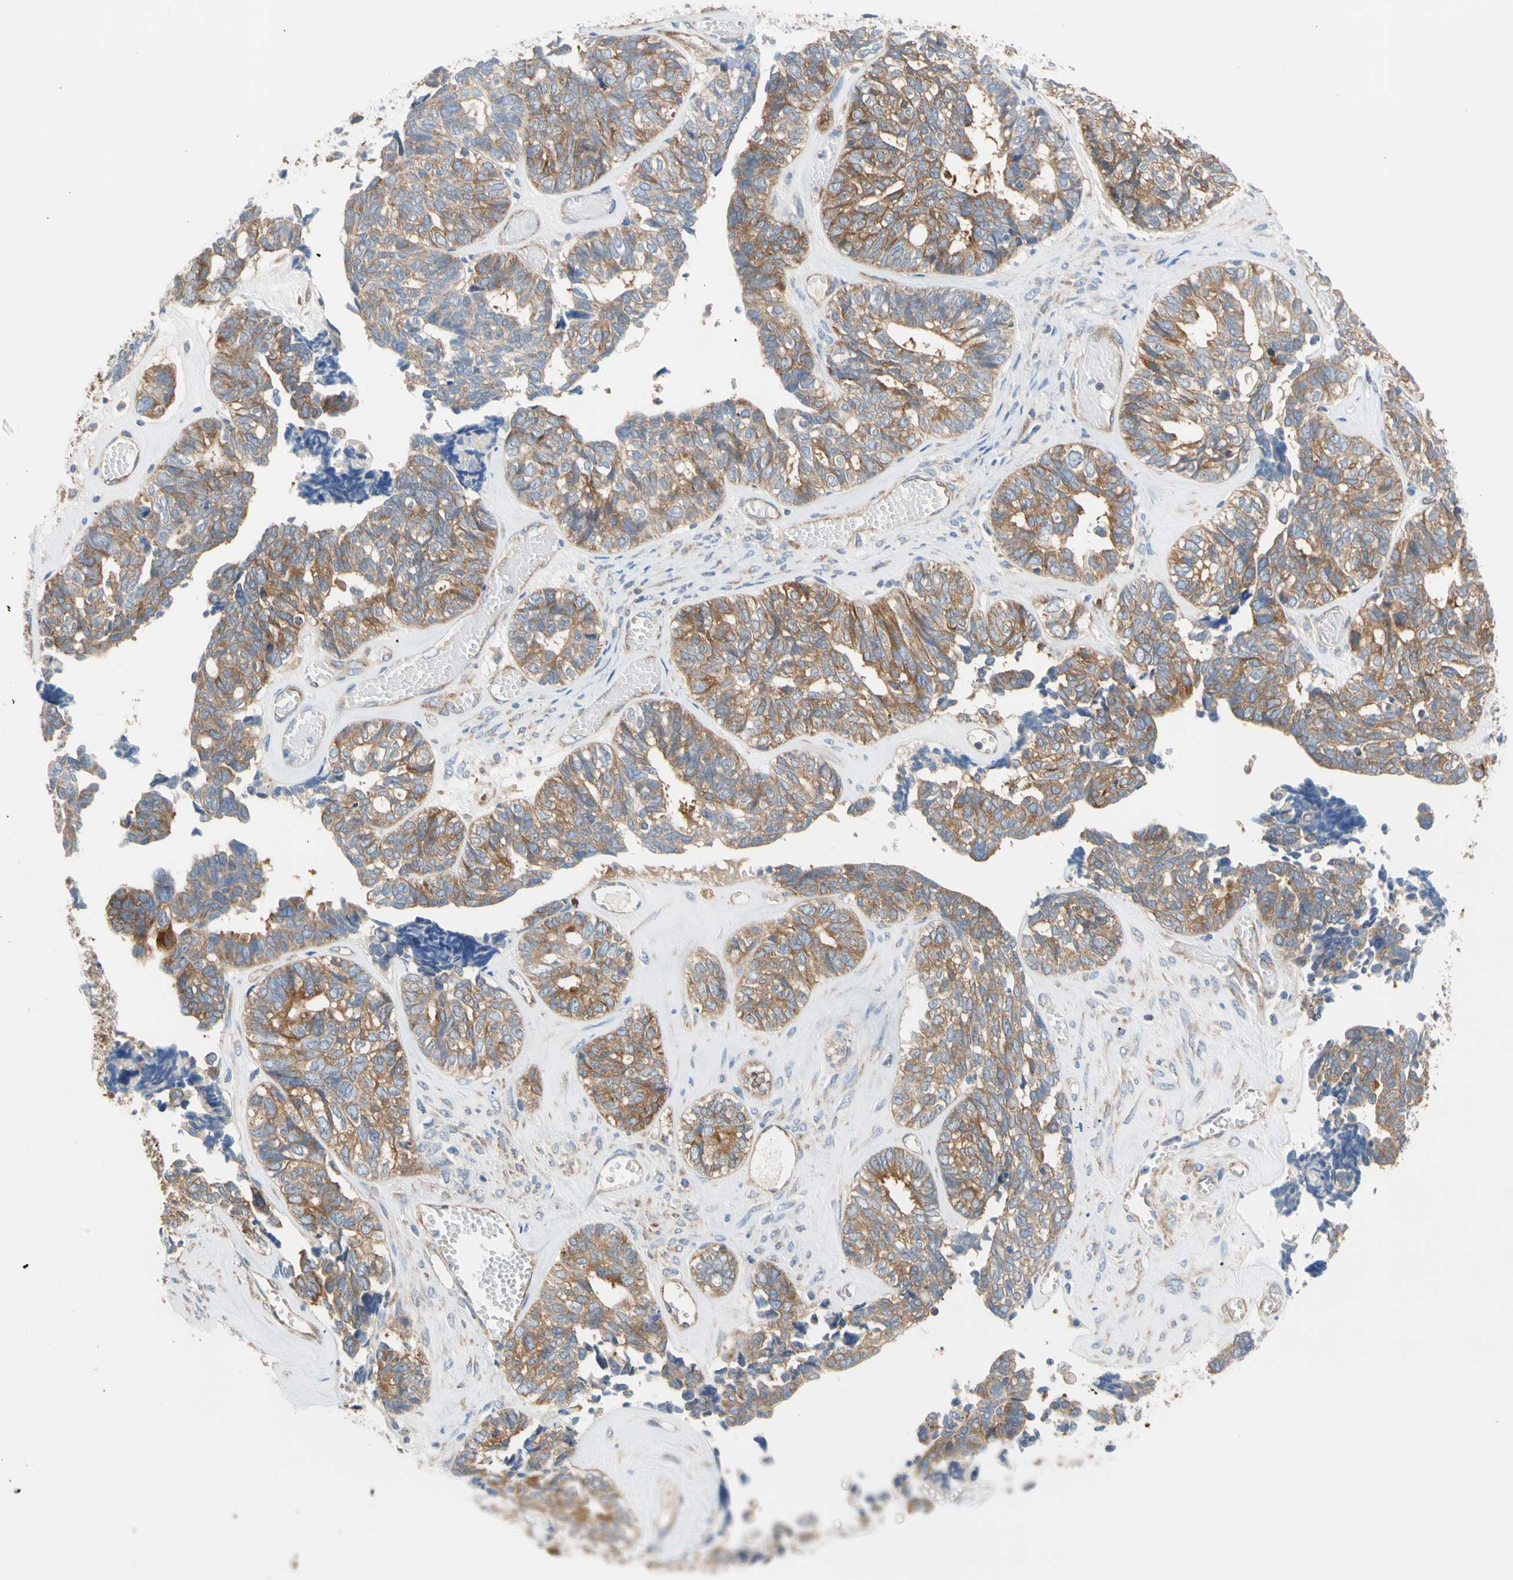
{"staining": {"intensity": "moderate", "quantity": ">75%", "location": "cytoplasmic/membranous"}, "tissue": "ovarian cancer", "cell_type": "Tumor cells", "image_type": "cancer", "snomed": [{"axis": "morphology", "description": "Cystadenocarcinoma, serous, NOS"}, {"axis": "topography", "description": "Ovary"}], "caption": "Immunohistochemical staining of human ovarian cancer displays medium levels of moderate cytoplasmic/membranous staining in about >75% of tumor cells. The staining was performed using DAB (3,3'-diaminobenzidine), with brown indicating positive protein expression. Nuclei are stained blue with hematoxylin.", "gene": "GPHN", "patient": {"sex": "female", "age": 79}}